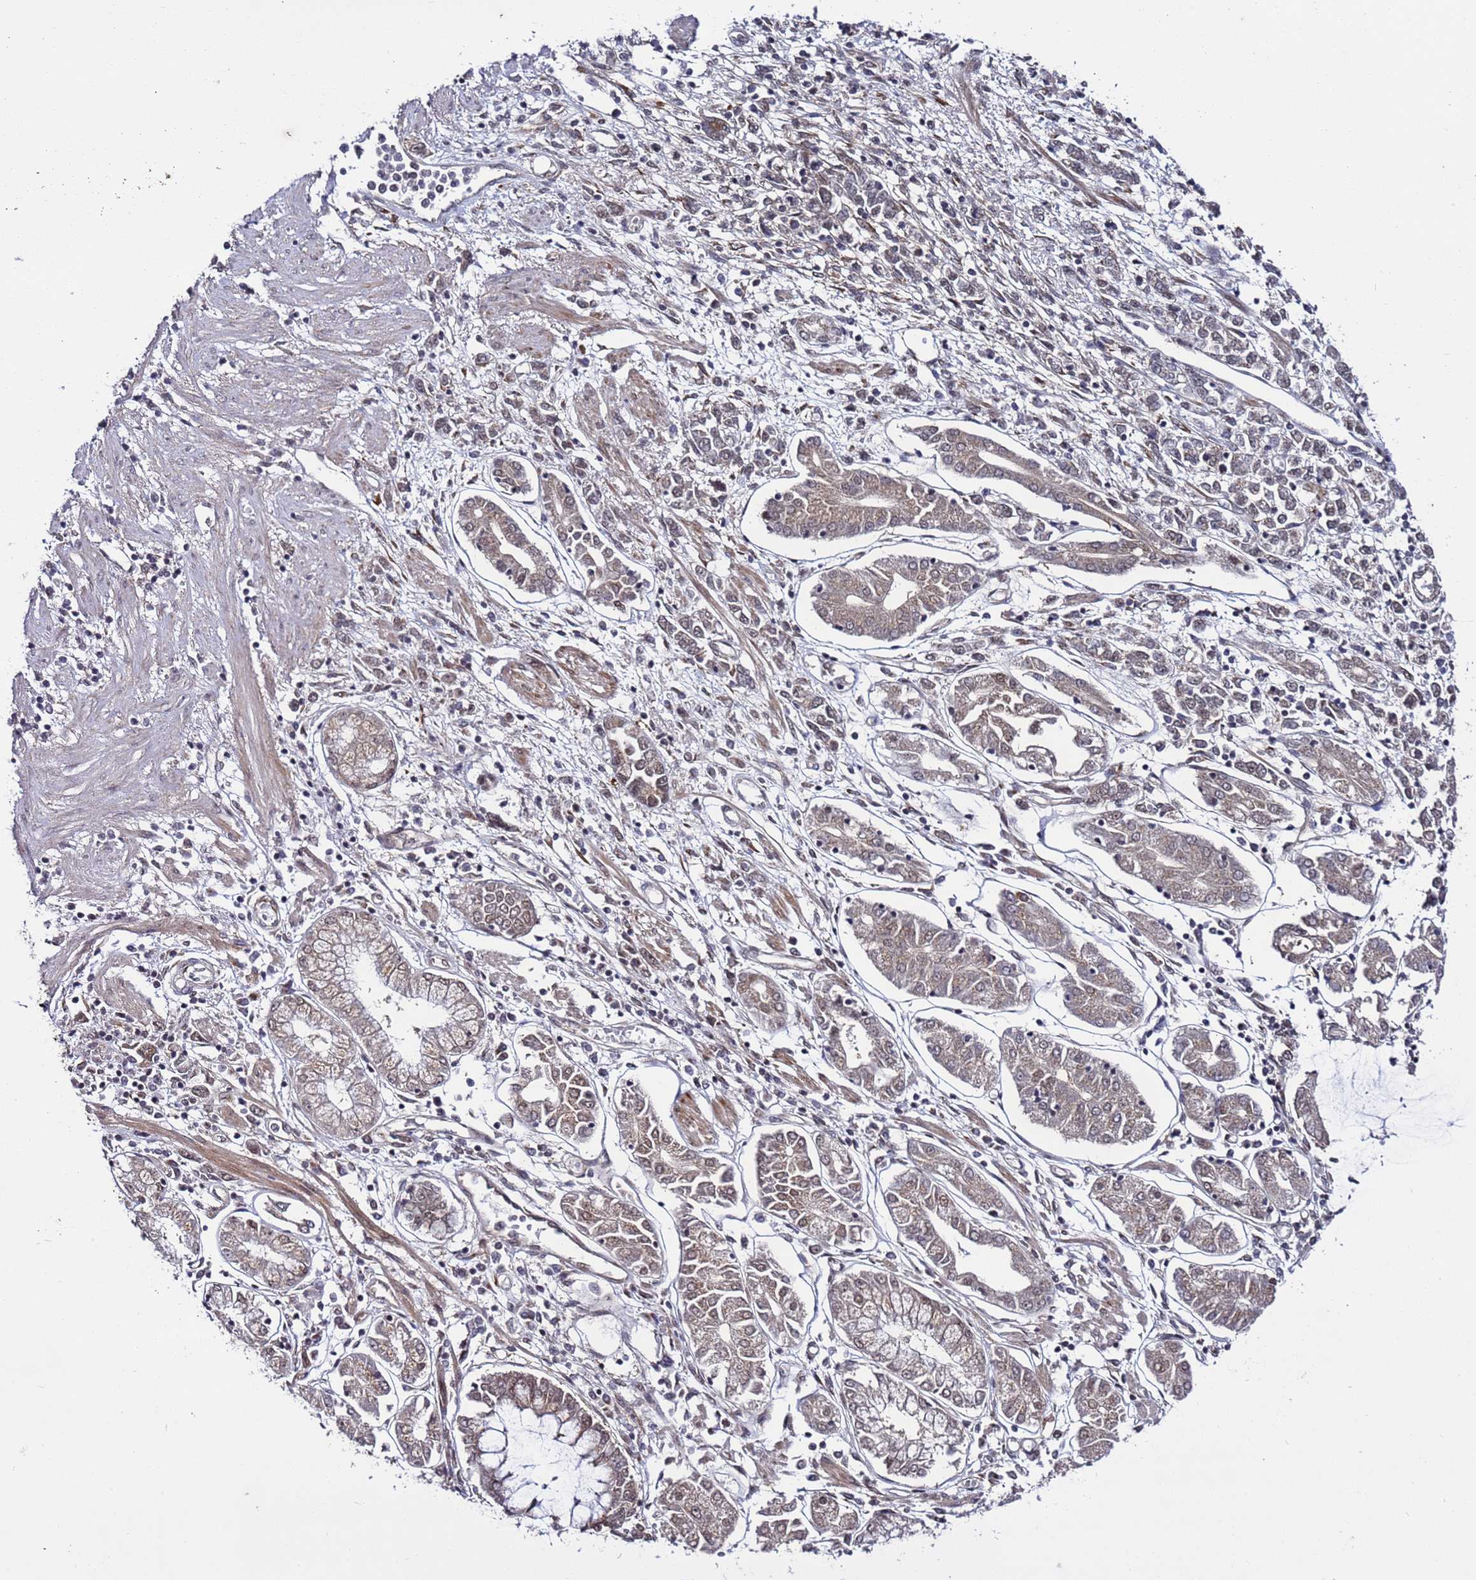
{"staining": {"intensity": "weak", "quantity": ">75%", "location": "cytoplasmic/membranous,nuclear"}, "tissue": "stomach cancer", "cell_type": "Tumor cells", "image_type": "cancer", "snomed": [{"axis": "morphology", "description": "Adenocarcinoma, NOS"}, {"axis": "topography", "description": "Stomach"}], "caption": "IHC of human stomach cancer (adenocarcinoma) demonstrates low levels of weak cytoplasmic/membranous and nuclear staining in approximately >75% of tumor cells. (DAB IHC with brightfield microscopy, high magnification).", "gene": "POLR2D", "patient": {"sex": "female", "age": 76}}